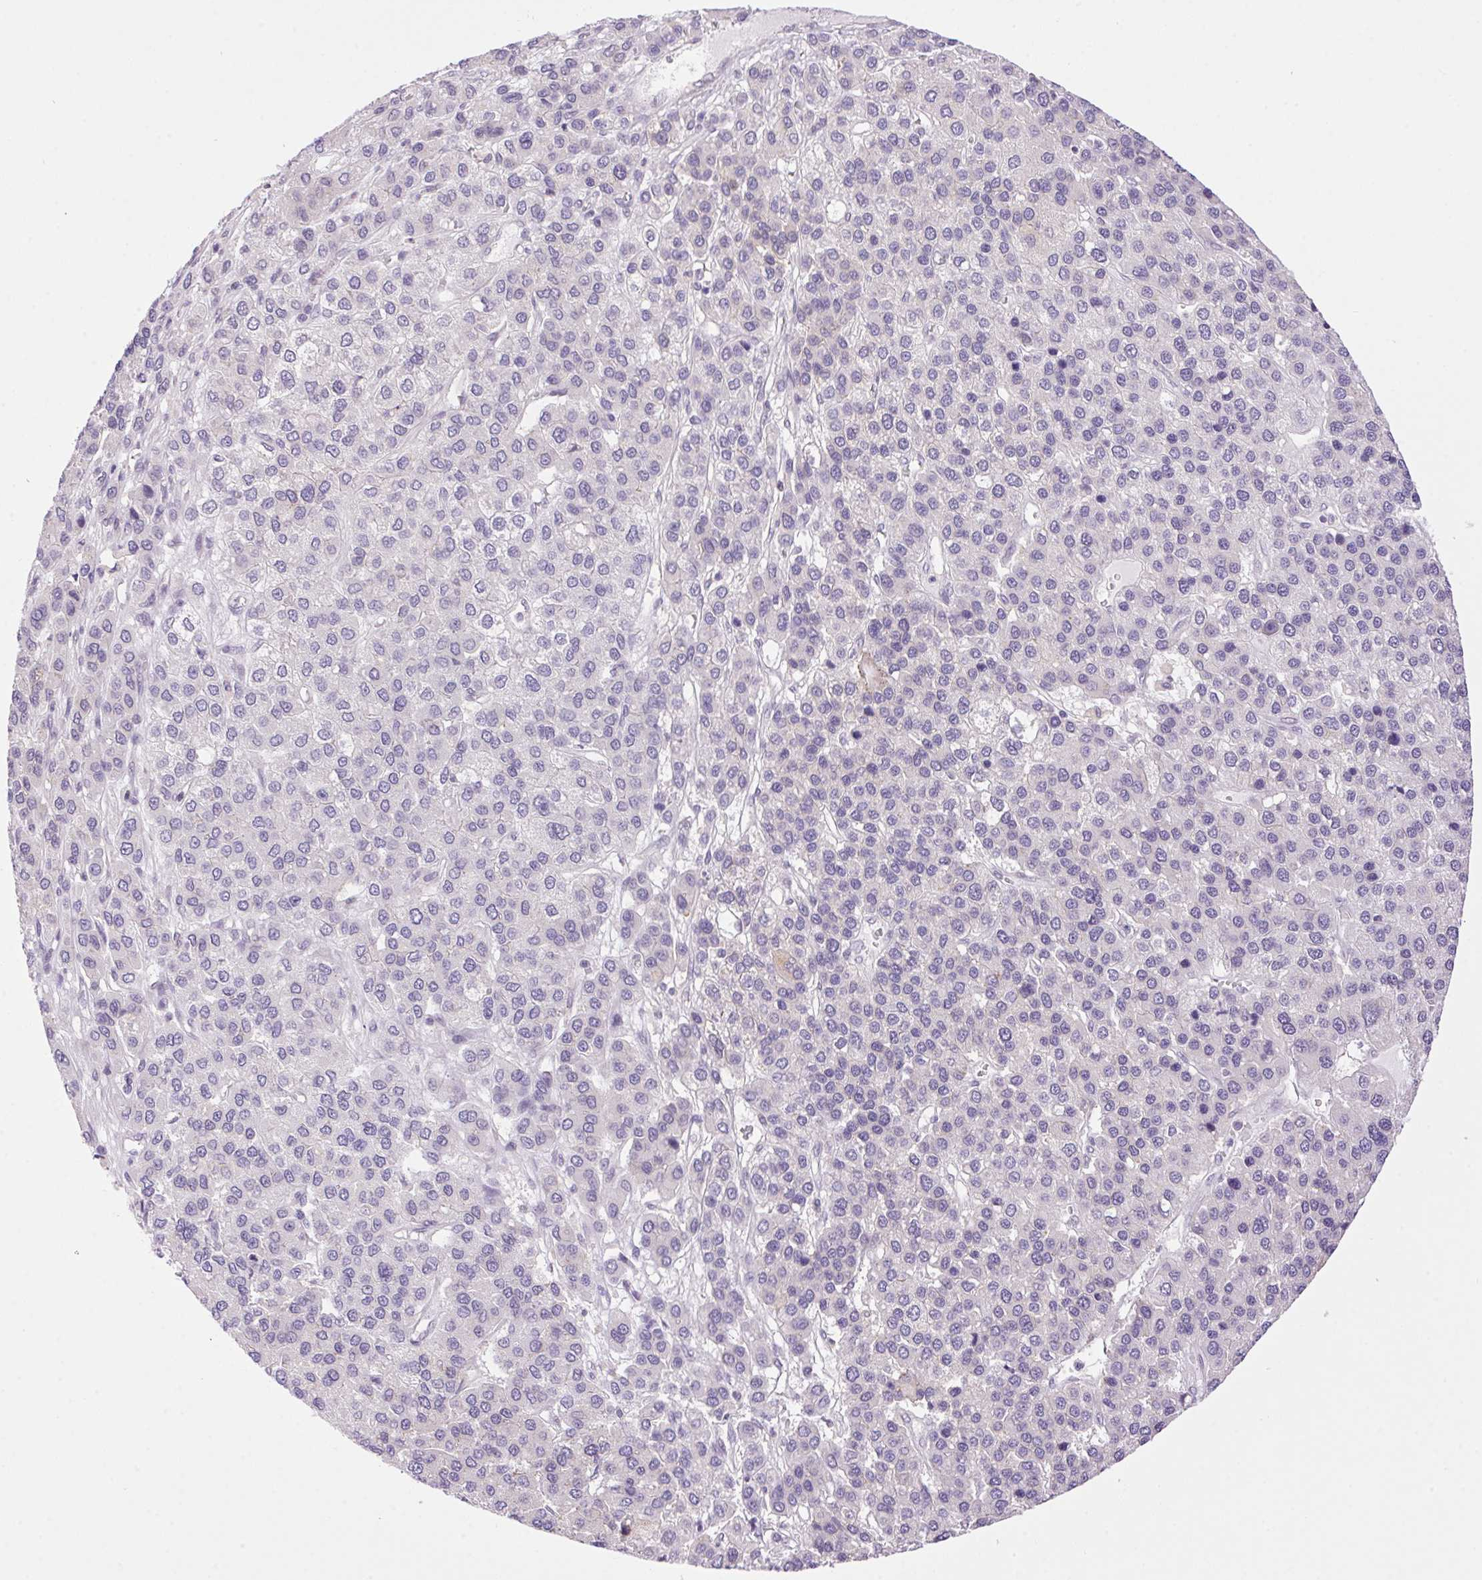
{"staining": {"intensity": "negative", "quantity": "none", "location": "none"}, "tissue": "liver cancer", "cell_type": "Tumor cells", "image_type": "cancer", "snomed": [{"axis": "morphology", "description": "Carcinoma, Hepatocellular, NOS"}, {"axis": "topography", "description": "Liver"}], "caption": "Image shows no significant protein staining in tumor cells of hepatocellular carcinoma (liver). Brightfield microscopy of immunohistochemistry (IHC) stained with DAB (3,3'-diaminobenzidine) (brown) and hematoxylin (blue), captured at high magnification.", "gene": "SMIM13", "patient": {"sex": "female", "age": 41}}